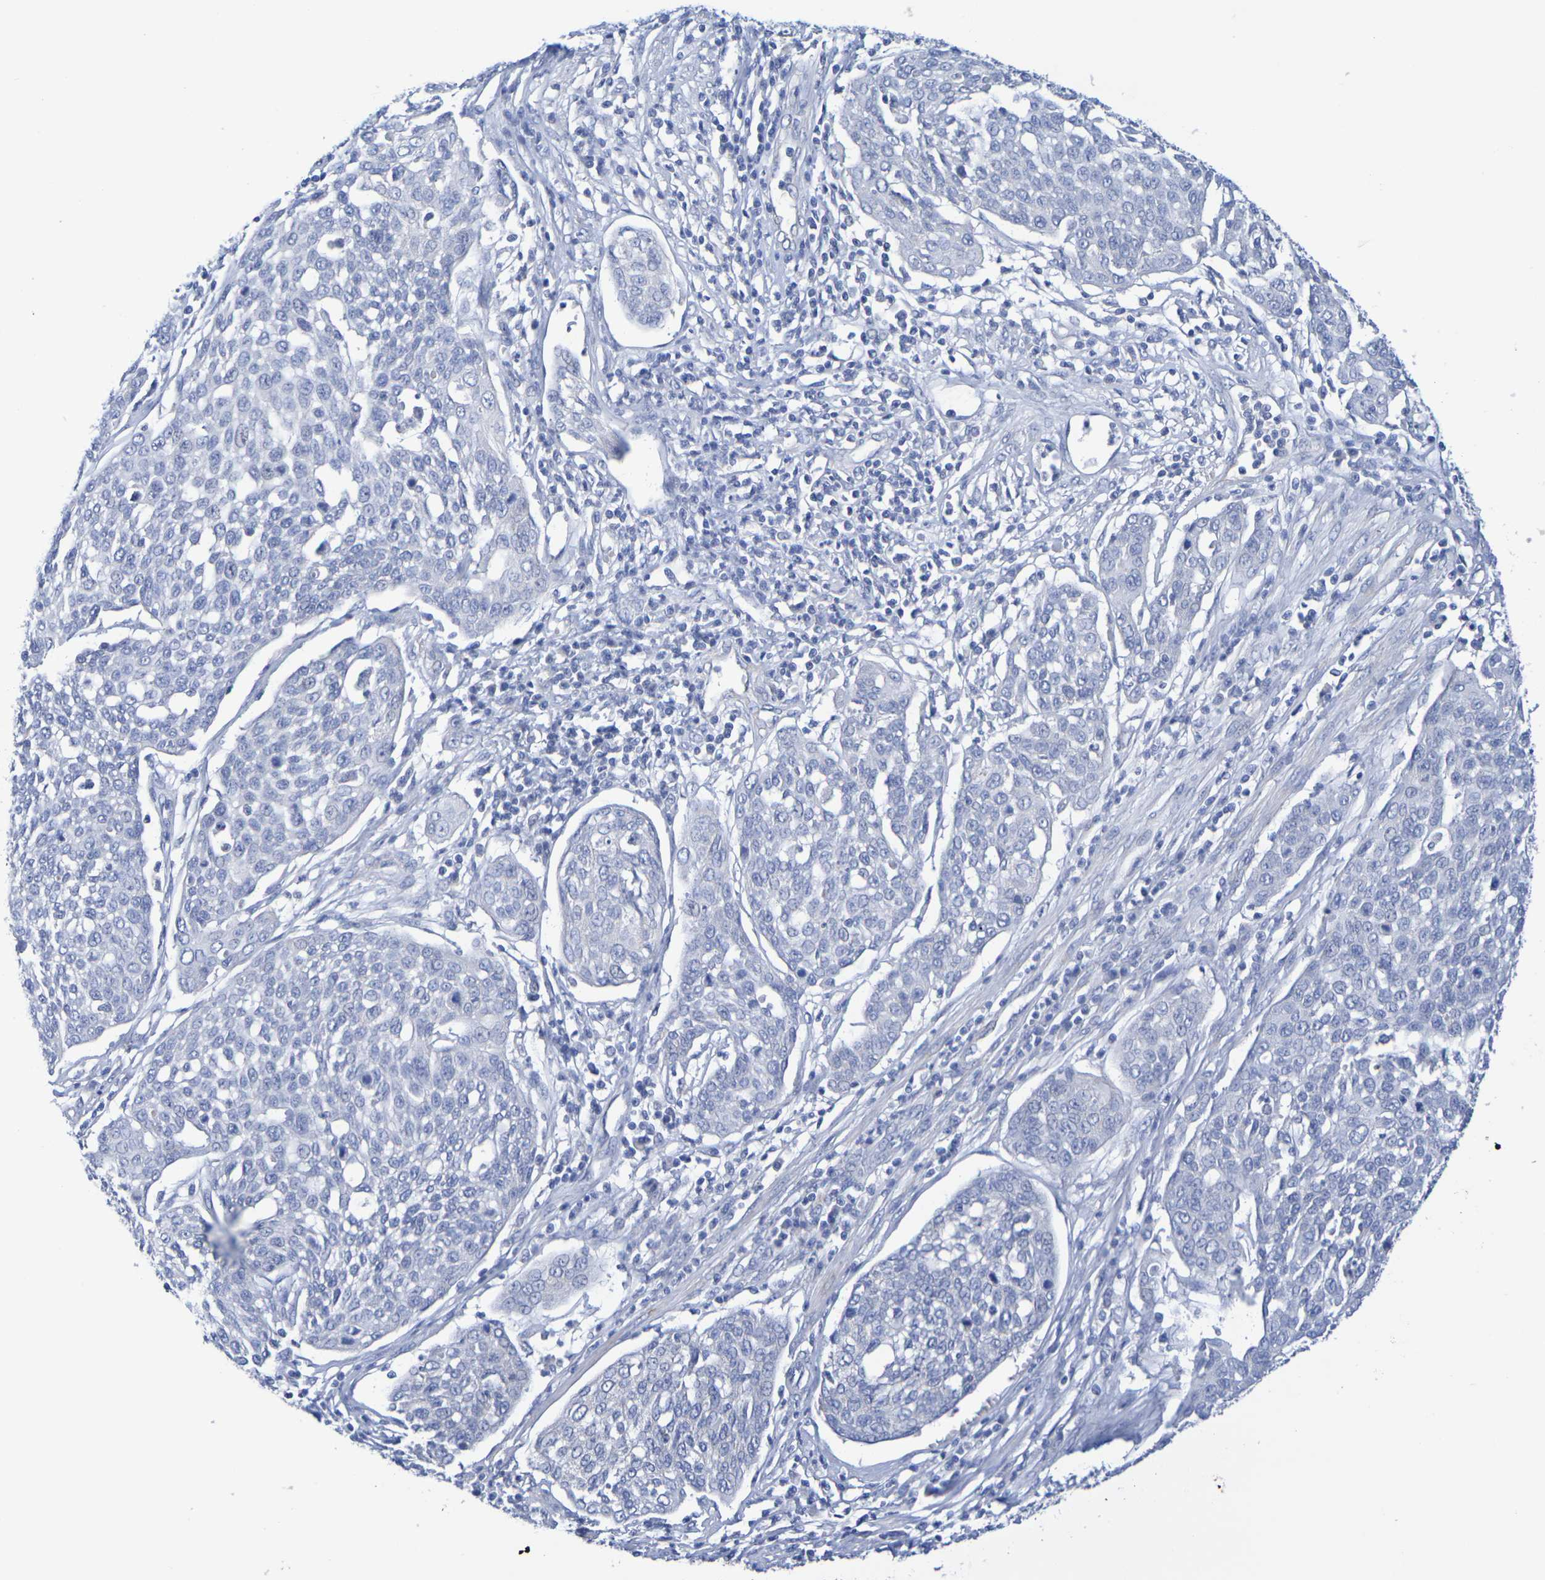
{"staining": {"intensity": "negative", "quantity": "none", "location": "none"}, "tissue": "cervical cancer", "cell_type": "Tumor cells", "image_type": "cancer", "snomed": [{"axis": "morphology", "description": "Squamous cell carcinoma, NOS"}, {"axis": "topography", "description": "Cervix"}], "caption": "Immunohistochemistry of human cervical cancer (squamous cell carcinoma) demonstrates no staining in tumor cells. The staining was performed using DAB (3,3'-diaminobenzidine) to visualize the protein expression in brown, while the nuclei were stained in blue with hematoxylin (Magnification: 20x).", "gene": "TMCC3", "patient": {"sex": "female", "age": 34}}